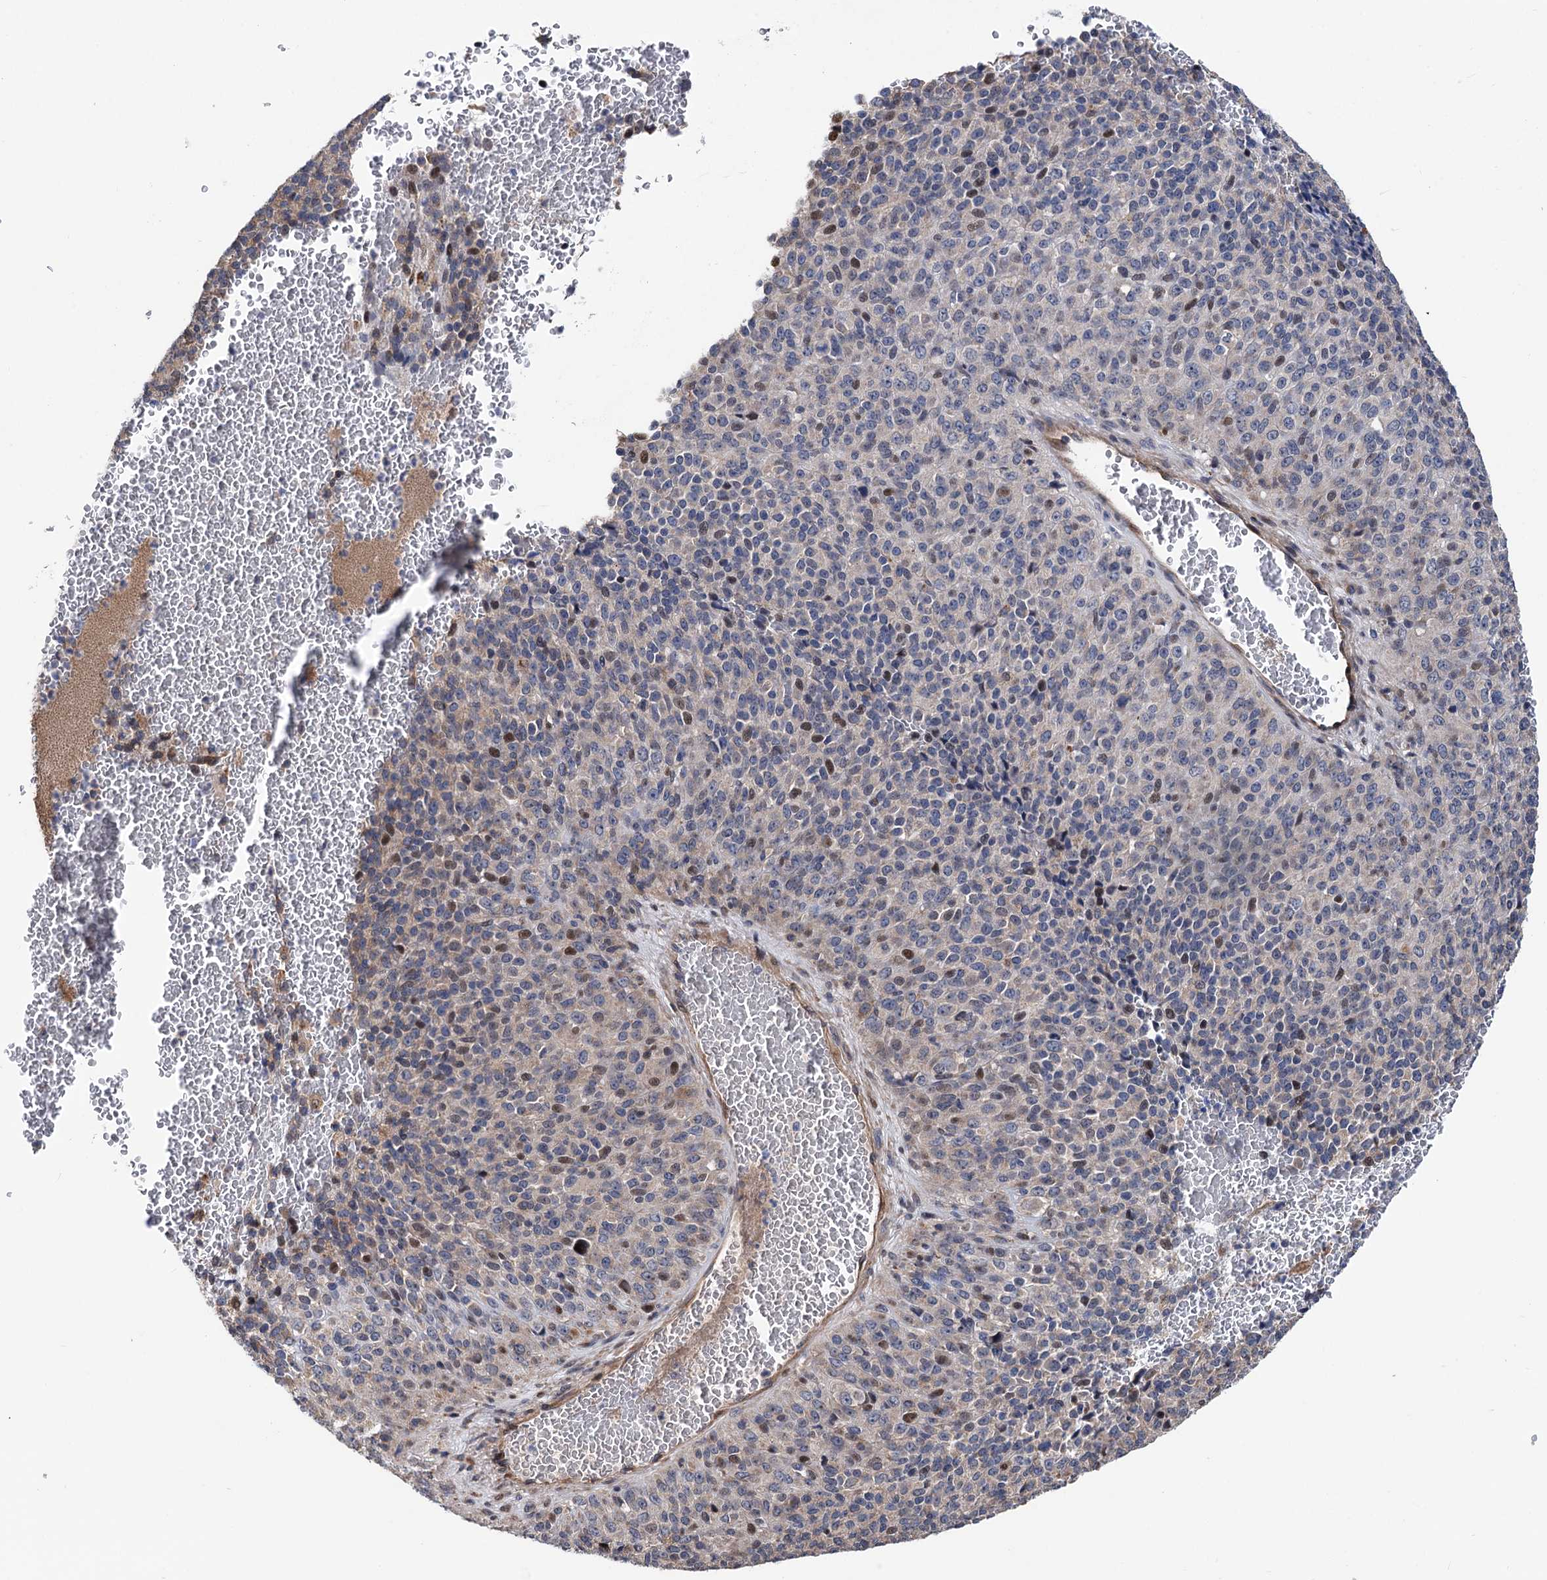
{"staining": {"intensity": "moderate", "quantity": "<25%", "location": "nuclear"}, "tissue": "melanoma", "cell_type": "Tumor cells", "image_type": "cancer", "snomed": [{"axis": "morphology", "description": "Malignant melanoma, Metastatic site"}, {"axis": "topography", "description": "Brain"}], "caption": "The micrograph demonstrates a brown stain indicating the presence of a protein in the nuclear of tumor cells in melanoma.", "gene": "UBR1", "patient": {"sex": "female", "age": 56}}